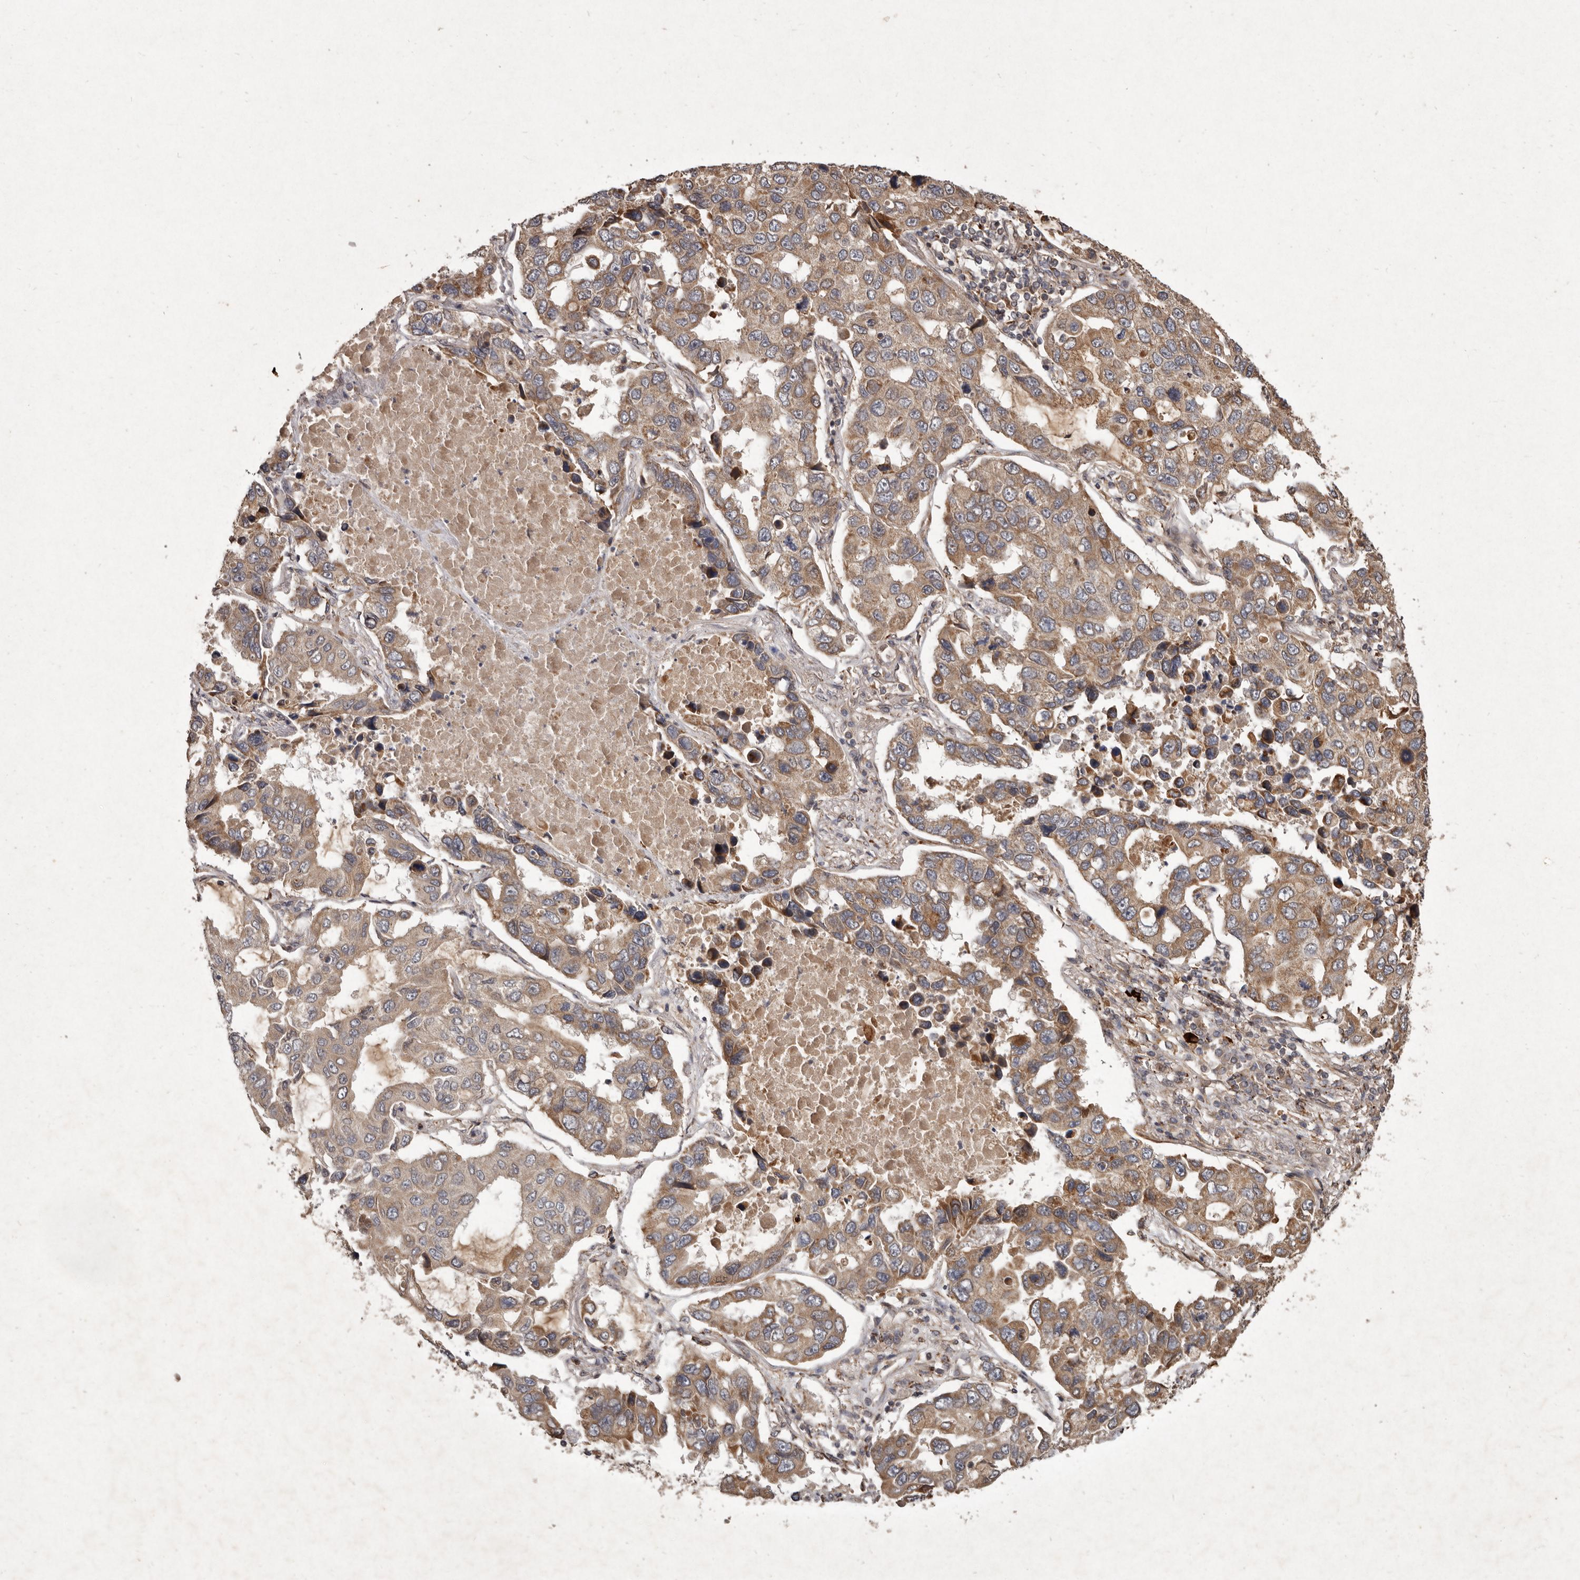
{"staining": {"intensity": "moderate", "quantity": ">75%", "location": "cytoplasmic/membranous"}, "tissue": "lung cancer", "cell_type": "Tumor cells", "image_type": "cancer", "snomed": [{"axis": "morphology", "description": "Adenocarcinoma, NOS"}, {"axis": "topography", "description": "Lung"}], "caption": "Protein expression analysis of lung adenocarcinoma exhibits moderate cytoplasmic/membranous staining in approximately >75% of tumor cells. (IHC, brightfield microscopy, high magnification).", "gene": "SEMA3A", "patient": {"sex": "male", "age": 64}}